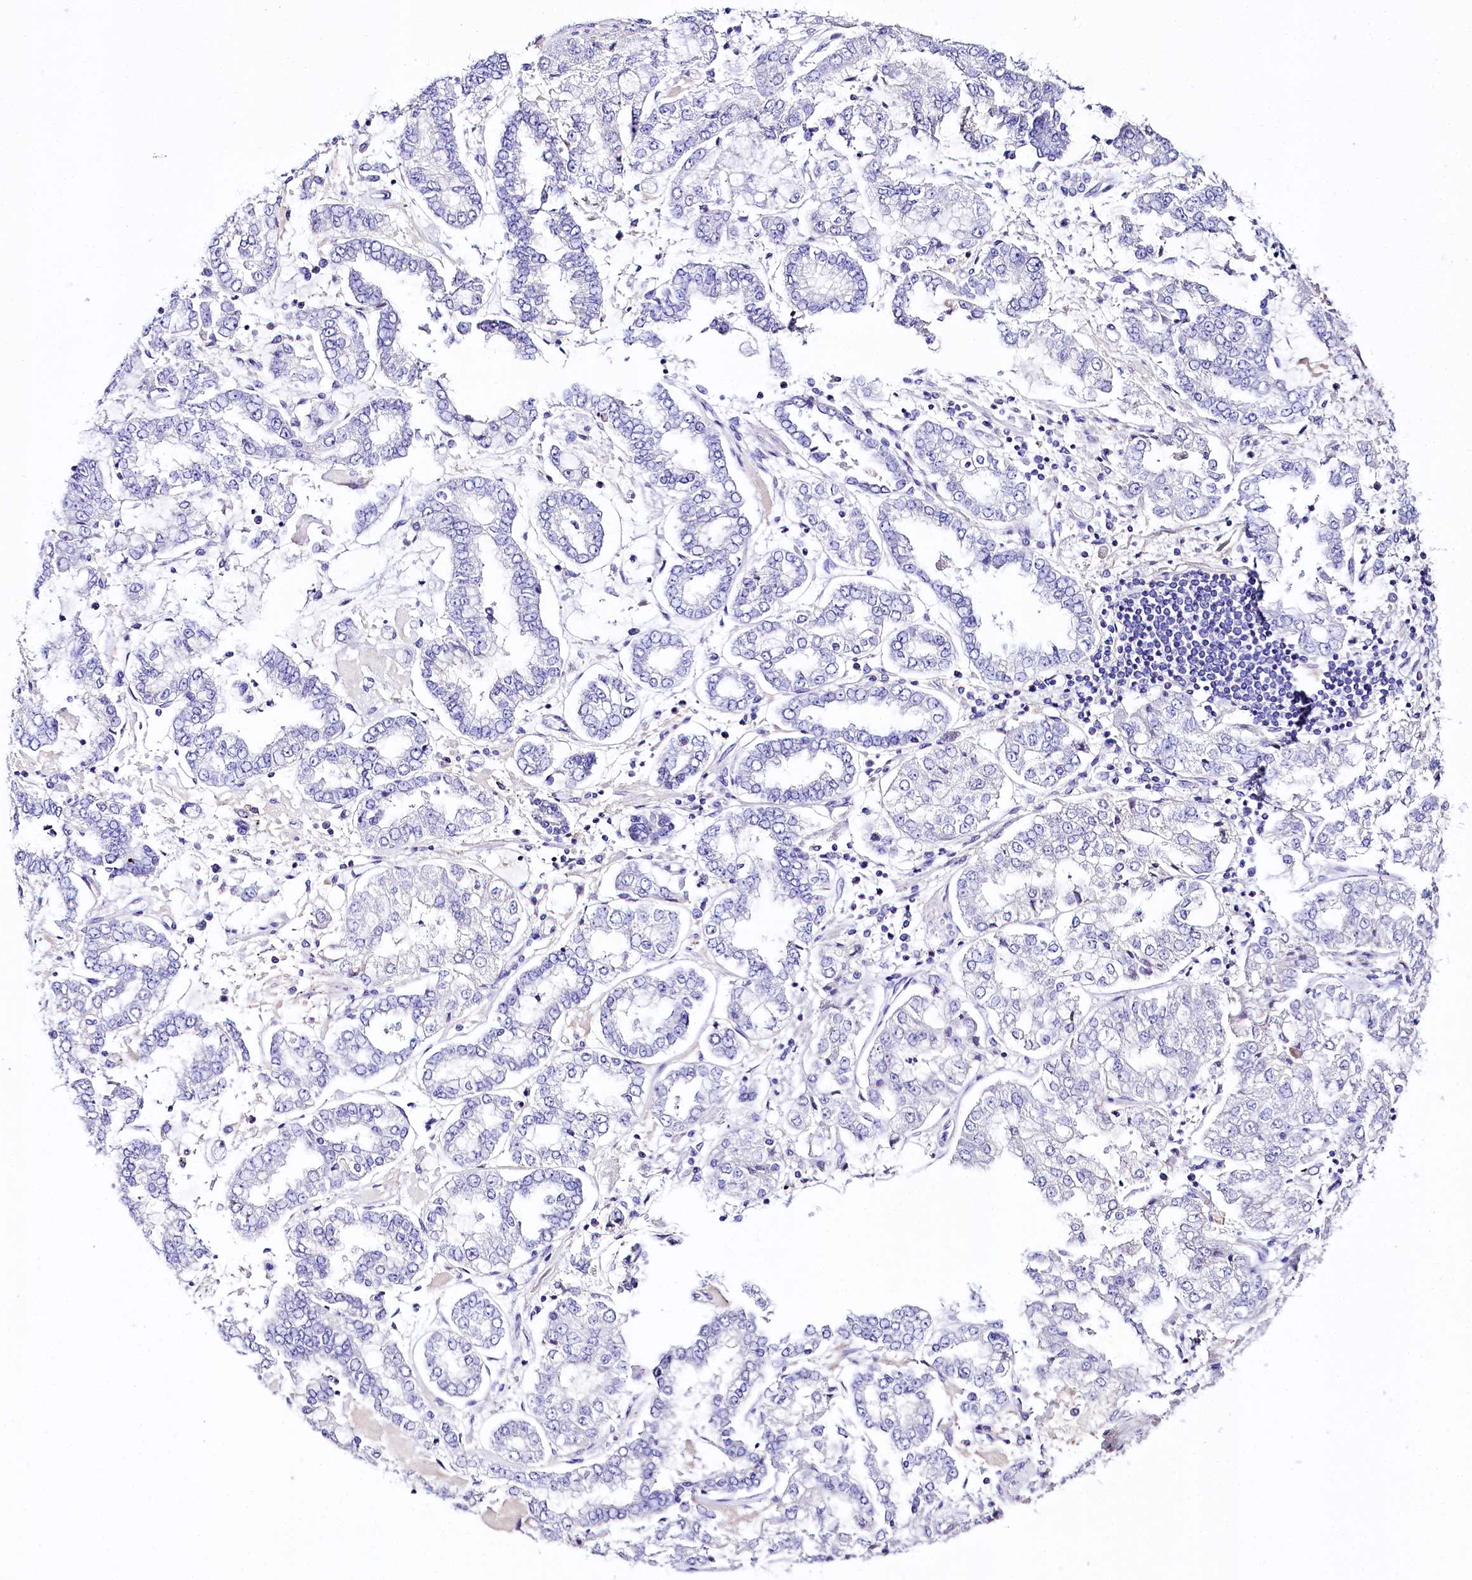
{"staining": {"intensity": "negative", "quantity": "none", "location": "none"}, "tissue": "stomach cancer", "cell_type": "Tumor cells", "image_type": "cancer", "snomed": [{"axis": "morphology", "description": "Adenocarcinoma, NOS"}, {"axis": "topography", "description": "Stomach"}], "caption": "Protein analysis of stomach cancer (adenocarcinoma) displays no significant positivity in tumor cells. (Immunohistochemistry, brightfield microscopy, high magnification).", "gene": "A2ML1", "patient": {"sex": "male", "age": 76}}